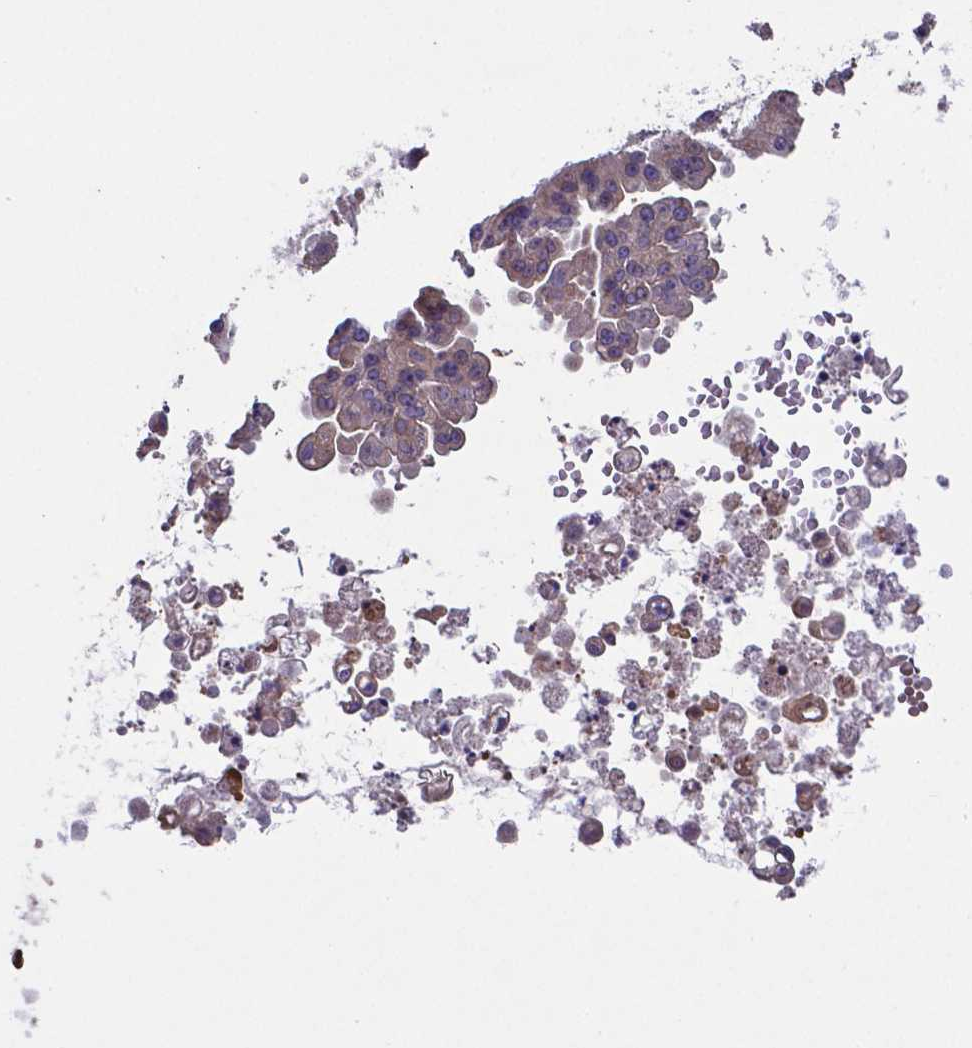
{"staining": {"intensity": "weak", "quantity": ">75%", "location": "cytoplasmic/membranous"}, "tissue": "ovarian cancer", "cell_type": "Tumor cells", "image_type": "cancer", "snomed": [{"axis": "morphology", "description": "Cystadenocarcinoma, serous, NOS"}, {"axis": "topography", "description": "Ovary"}], "caption": "Tumor cells demonstrate weak cytoplasmic/membranous staining in about >75% of cells in ovarian cancer (serous cystadenocarcinoma).", "gene": "TYRO3", "patient": {"sex": "female", "age": 56}}